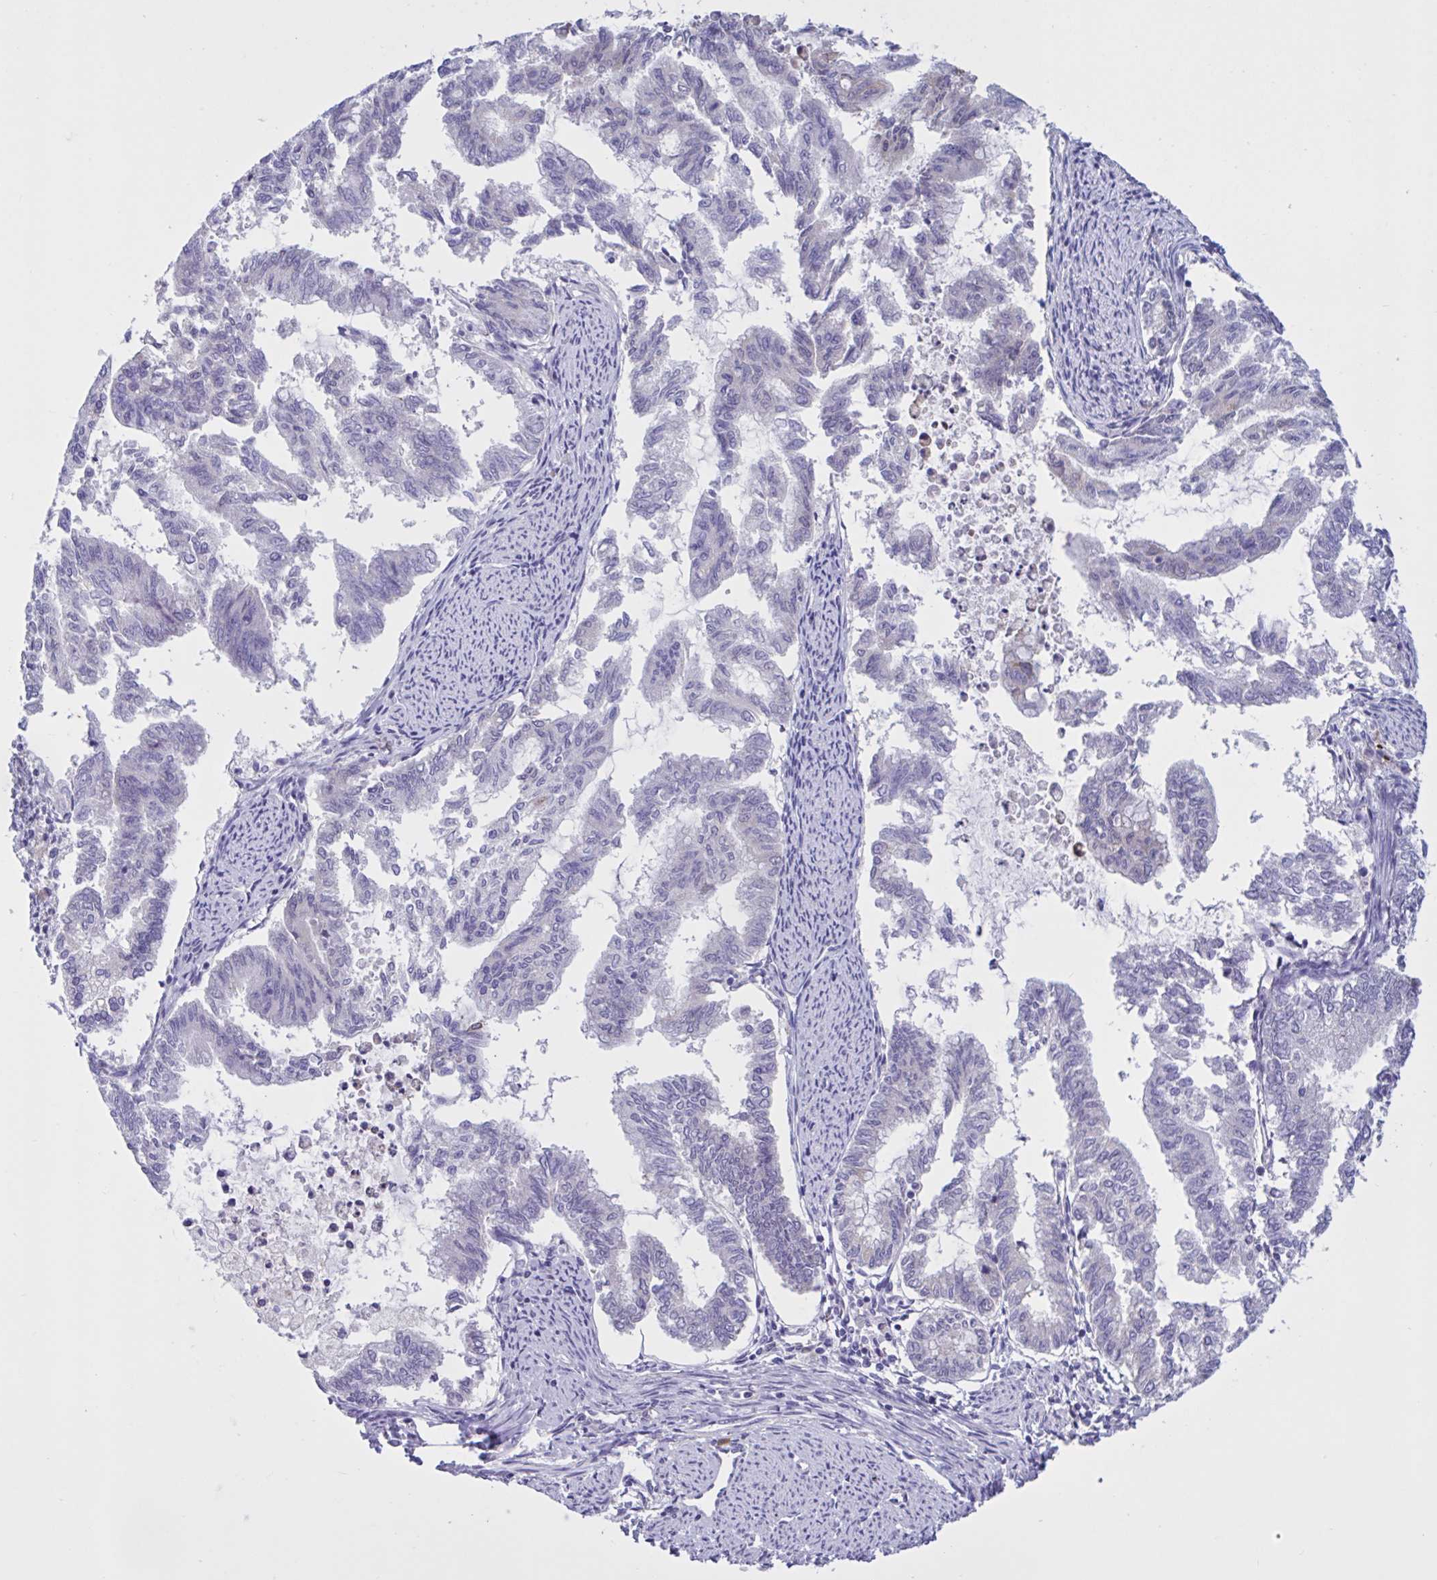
{"staining": {"intensity": "negative", "quantity": "none", "location": "none"}, "tissue": "endometrial cancer", "cell_type": "Tumor cells", "image_type": "cancer", "snomed": [{"axis": "morphology", "description": "Adenocarcinoma, NOS"}, {"axis": "topography", "description": "Endometrium"}], "caption": "The micrograph exhibits no staining of tumor cells in endometrial cancer.", "gene": "SLC66A1", "patient": {"sex": "female", "age": 79}}